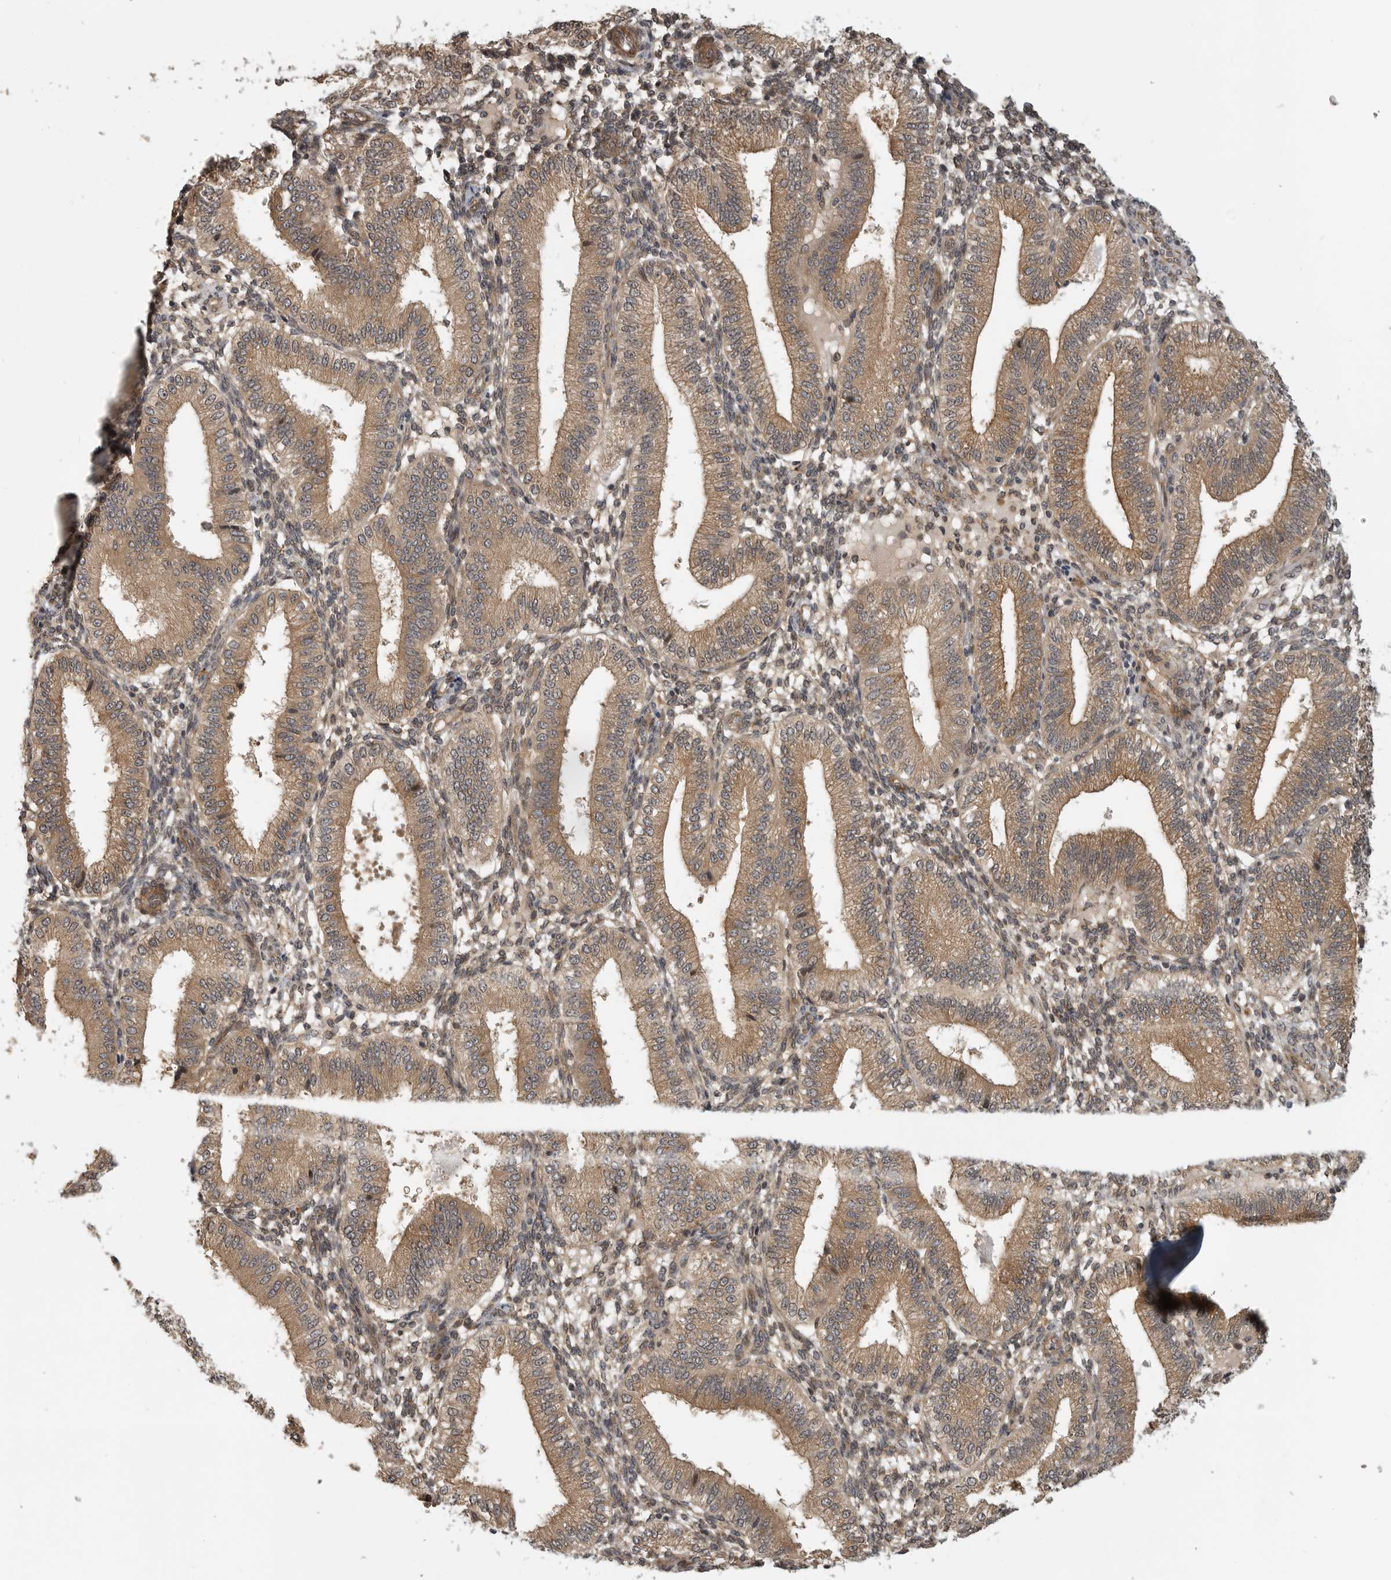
{"staining": {"intensity": "weak", "quantity": "25%-75%", "location": "cytoplasmic/membranous"}, "tissue": "endometrium", "cell_type": "Cells in endometrial stroma", "image_type": "normal", "snomed": [{"axis": "morphology", "description": "Normal tissue, NOS"}, {"axis": "topography", "description": "Endometrium"}], "caption": "Cells in endometrial stroma display low levels of weak cytoplasmic/membranous expression in about 25%-75% of cells in unremarkable human endometrium.", "gene": "CUEDC1", "patient": {"sex": "female", "age": 39}}